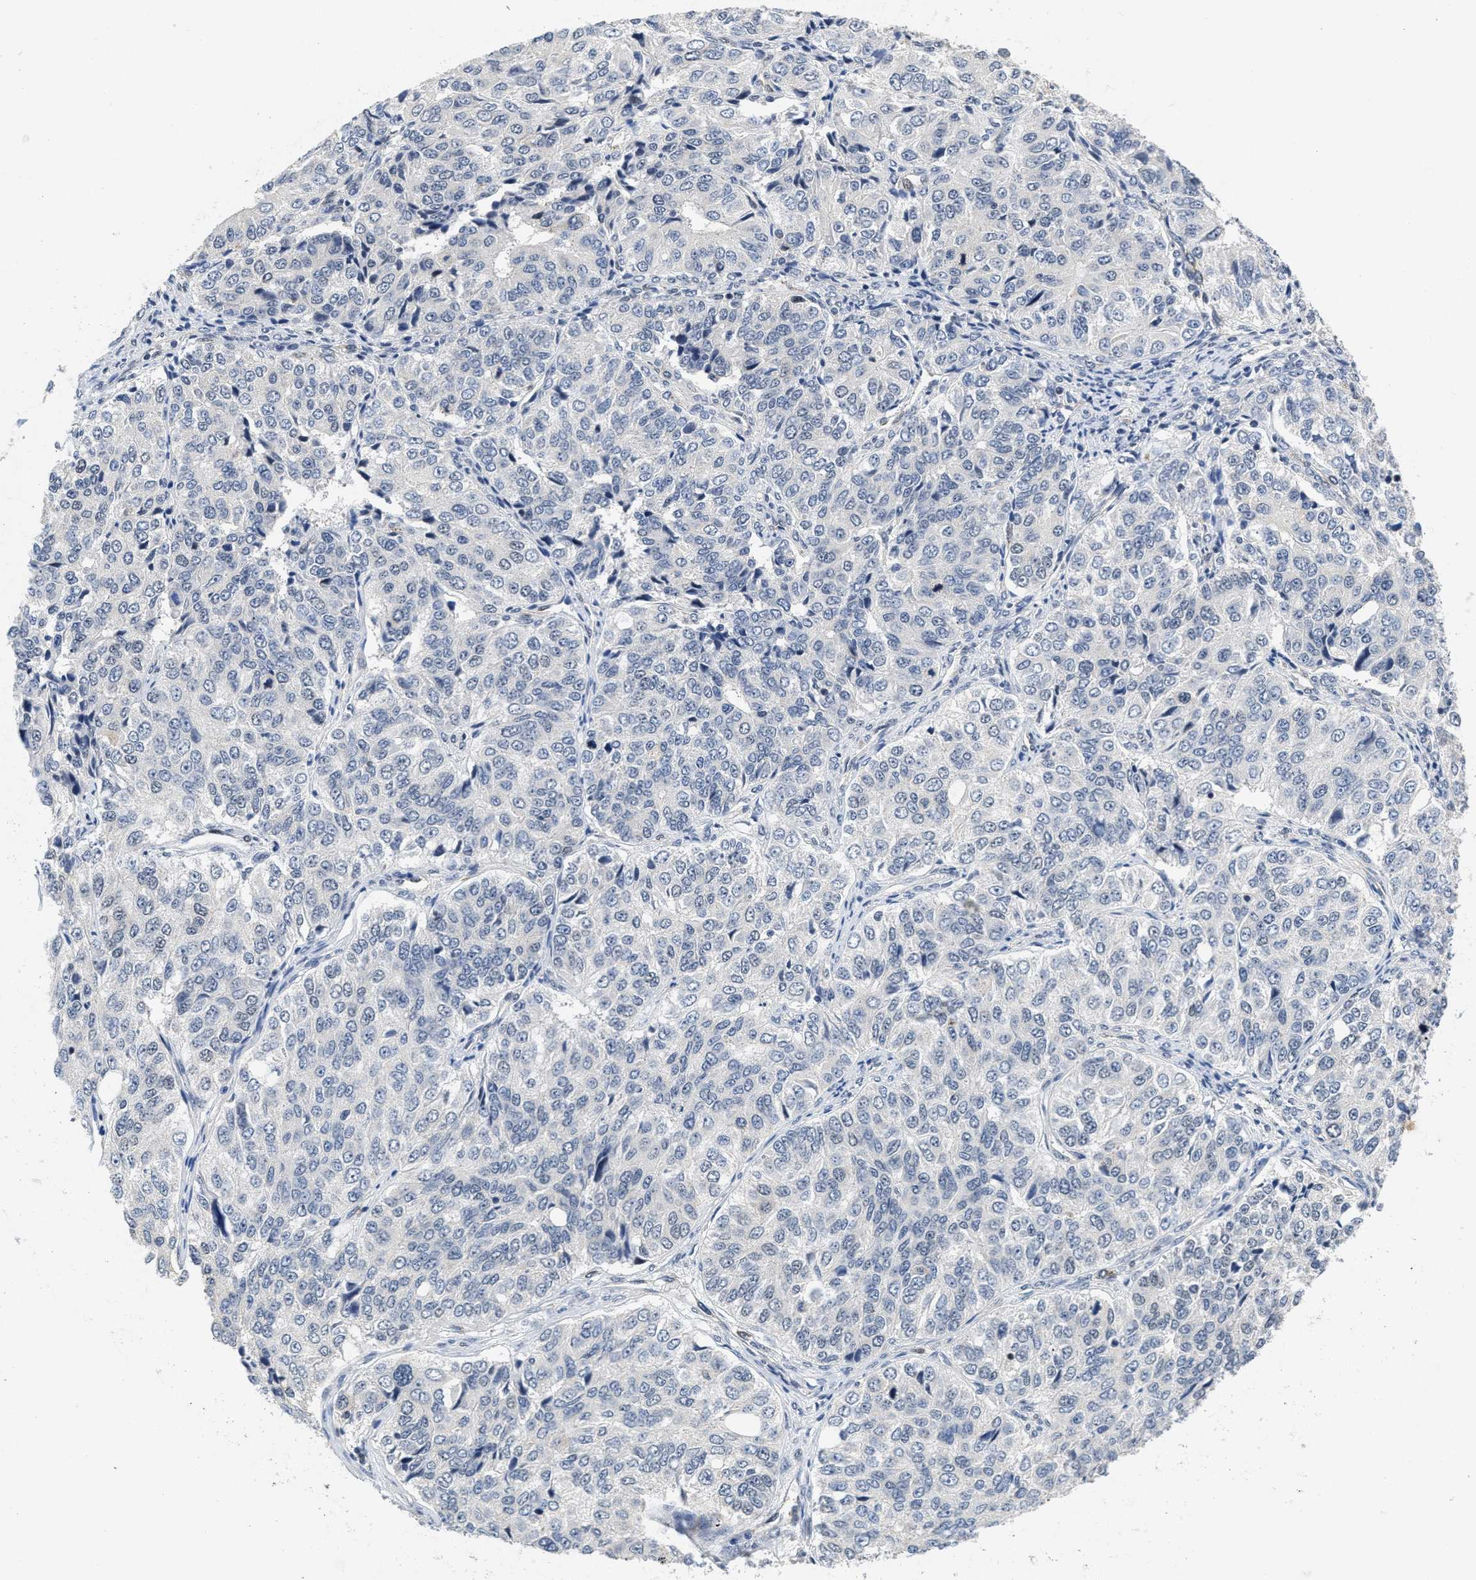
{"staining": {"intensity": "negative", "quantity": "none", "location": "none"}, "tissue": "ovarian cancer", "cell_type": "Tumor cells", "image_type": "cancer", "snomed": [{"axis": "morphology", "description": "Carcinoma, endometroid"}, {"axis": "topography", "description": "Ovary"}], "caption": "The immunohistochemistry histopathology image has no significant staining in tumor cells of ovarian cancer tissue.", "gene": "HIF1A", "patient": {"sex": "female", "age": 51}}